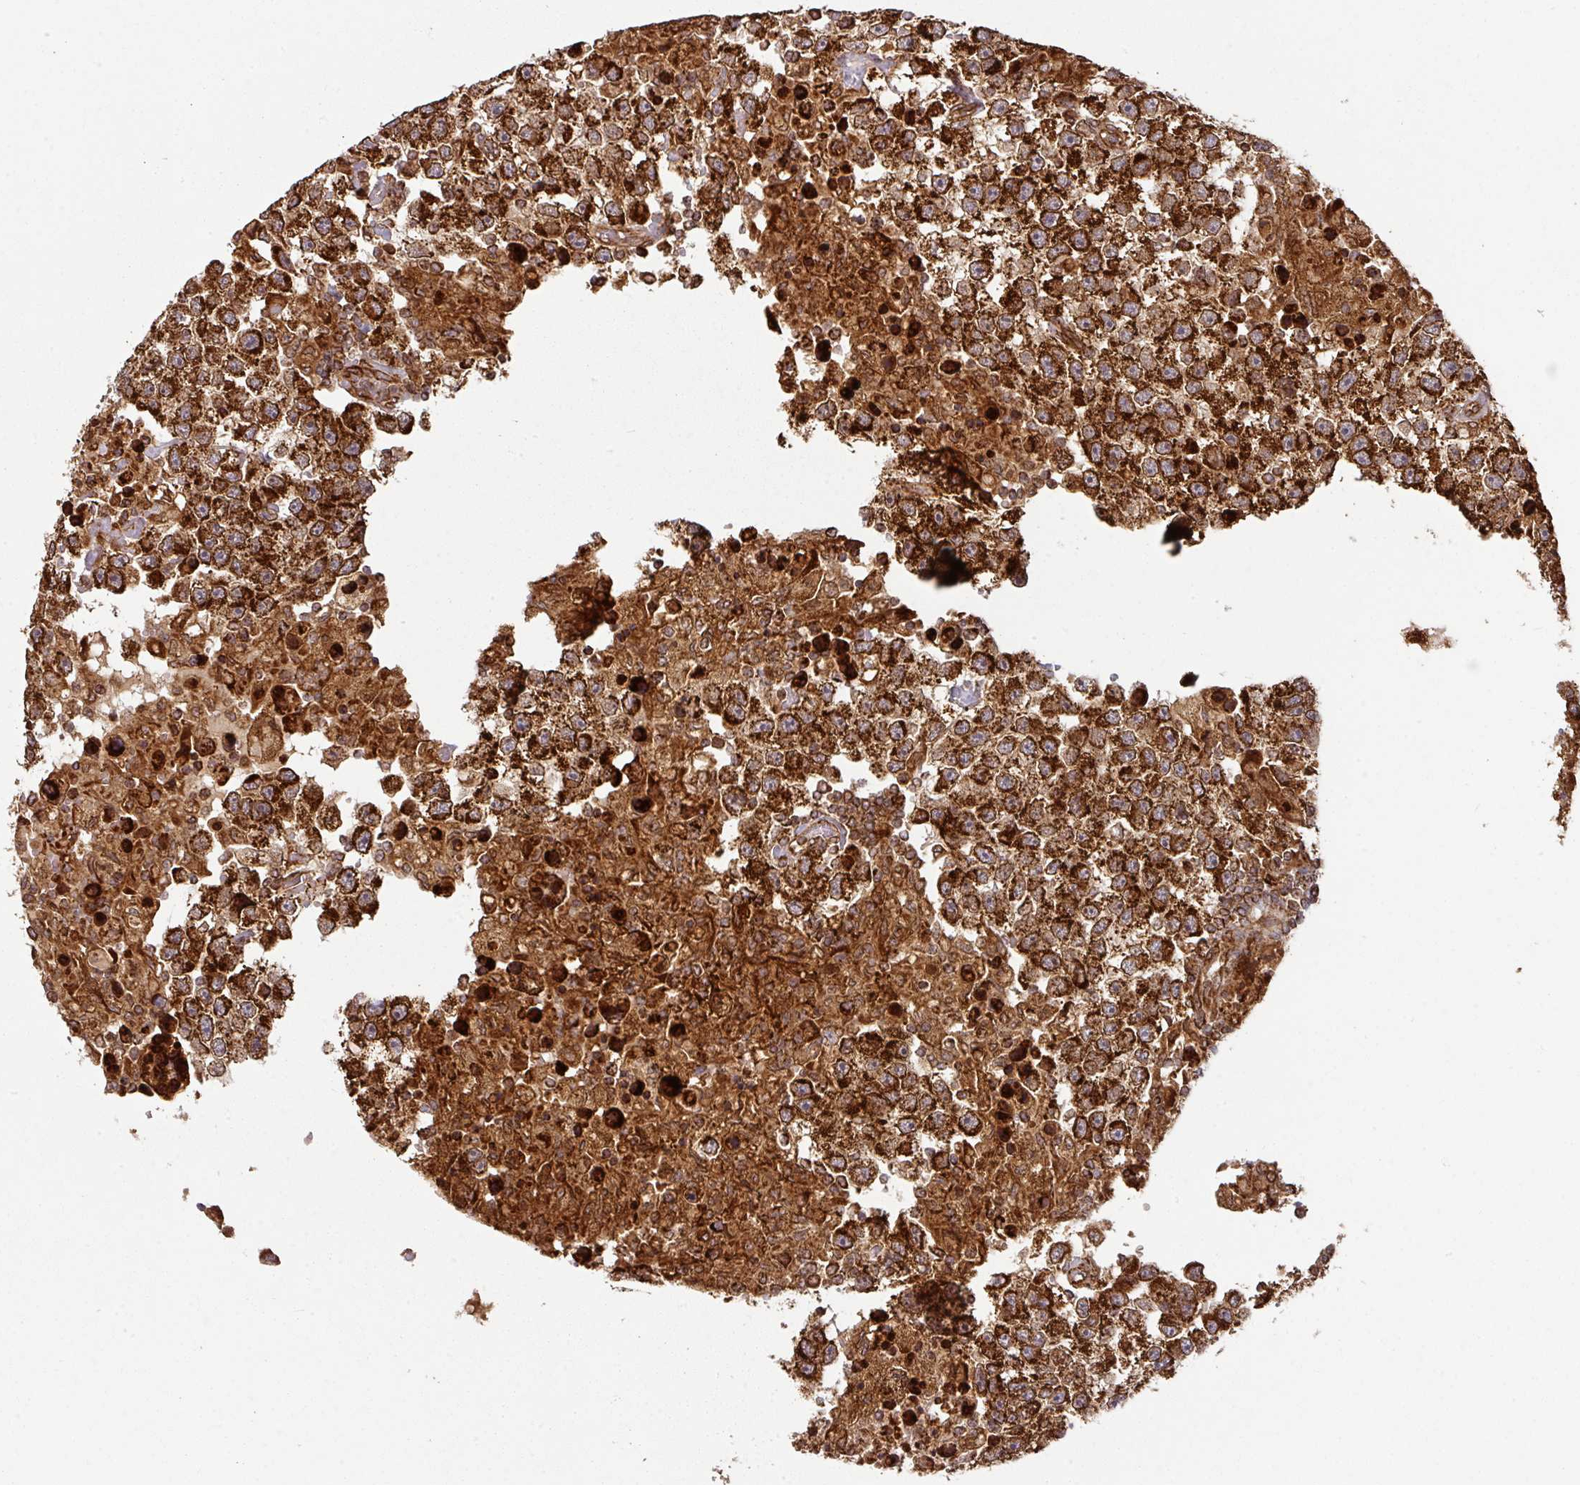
{"staining": {"intensity": "strong", "quantity": ">75%", "location": "cytoplasmic/membranous"}, "tissue": "testis cancer", "cell_type": "Tumor cells", "image_type": "cancer", "snomed": [{"axis": "morphology", "description": "Carcinoma, Embryonal, NOS"}, {"axis": "topography", "description": "Testis"}], "caption": "Immunohistochemical staining of testis cancer (embryonal carcinoma) exhibits high levels of strong cytoplasmic/membranous protein positivity in about >75% of tumor cells. The protein of interest is stained brown, and the nuclei are stained in blue (DAB IHC with brightfield microscopy, high magnification).", "gene": "TRAP1", "patient": {"sex": "male", "age": 83}}